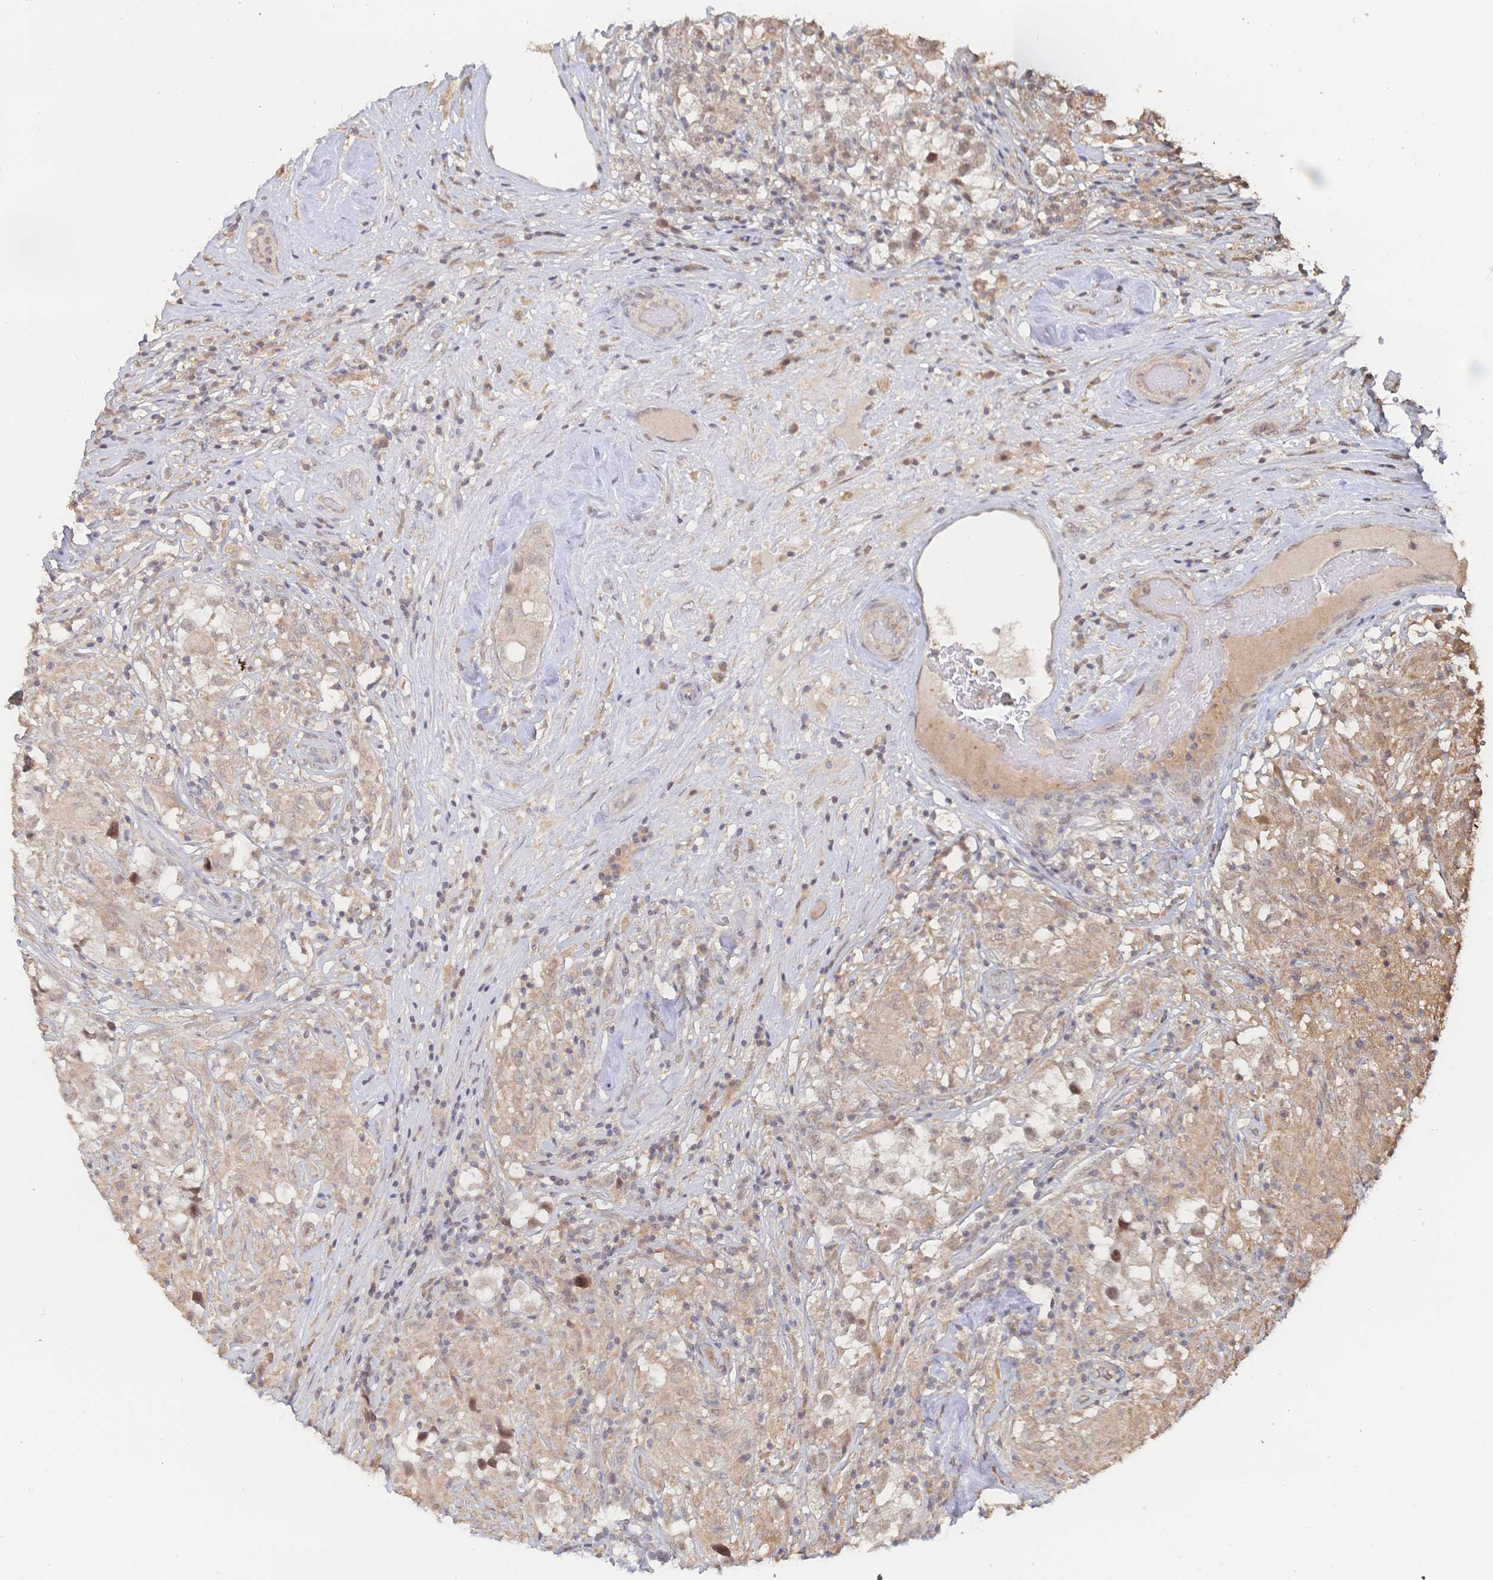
{"staining": {"intensity": "weak", "quantity": "25%-75%", "location": "nuclear"}, "tissue": "testis cancer", "cell_type": "Tumor cells", "image_type": "cancer", "snomed": [{"axis": "morphology", "description": "Seminoma, NOS"}, {"axis": "topography", "description": "Testis"}], "caption": "An image of testis cancer stained for a protein shows weak nuclear brown staining in tumor cells.", "gene": "LRP5", "patient": {"sex": "male", "age": 46}}